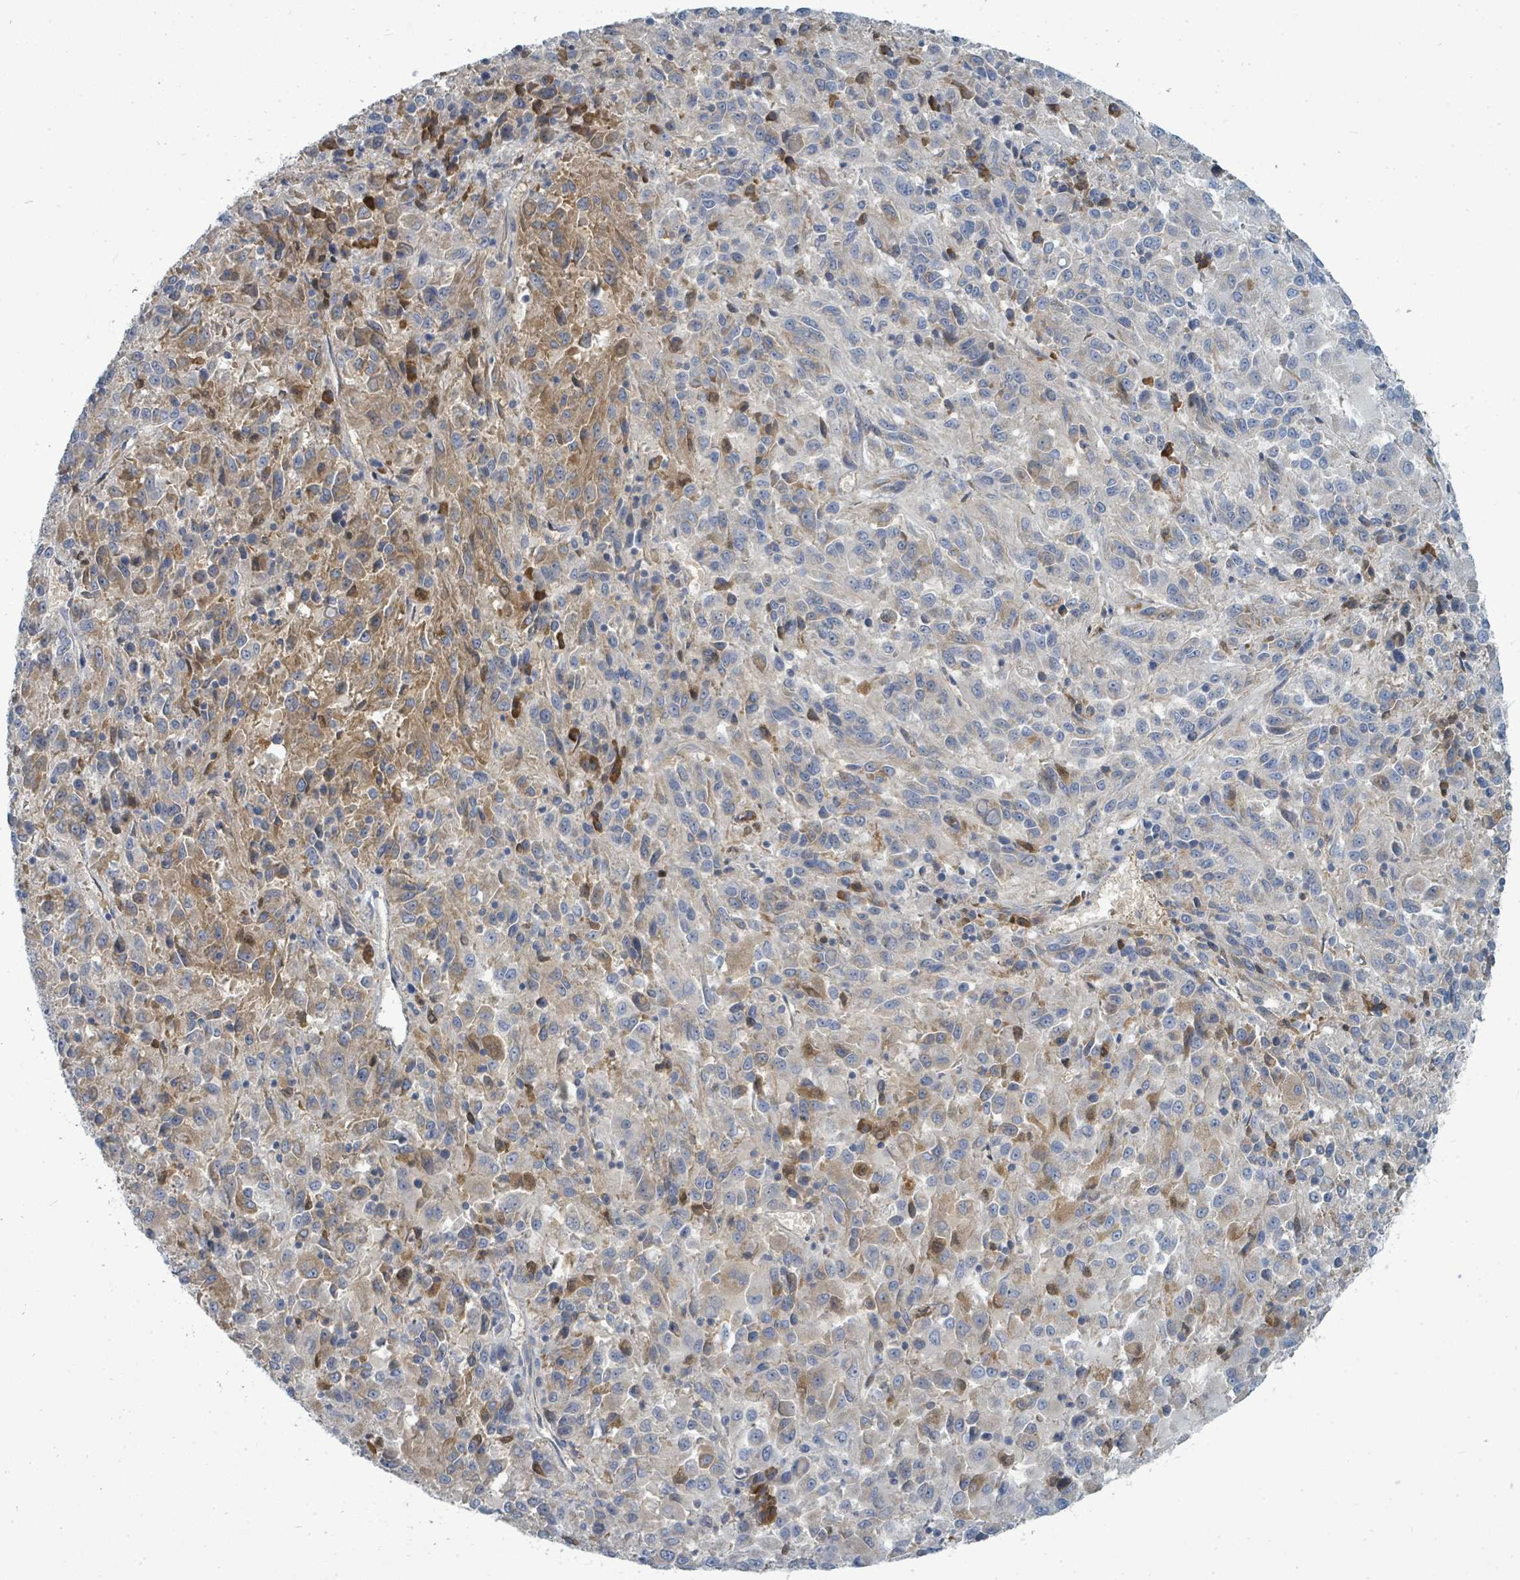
{"staining": {"intensity": "moderate", "quantity": "<25%", "location": "cytoplasmic/membranous"}, "tissue": "melanoma", "cell_type": "Tumor cells", "image_type": "cancer", "snomed": [{"axis": "morphology", "description": "Malignant melanoma, Metastatic site"}, {"axis": "topography", "description": "Lung"}], "caption": "A brown stain shows moderate cytoplasmic/membranous expression of a protein in melanoma tumor cells.", "gene": "SLC25A23", "patient": {"sex": "male", "age": 64}}